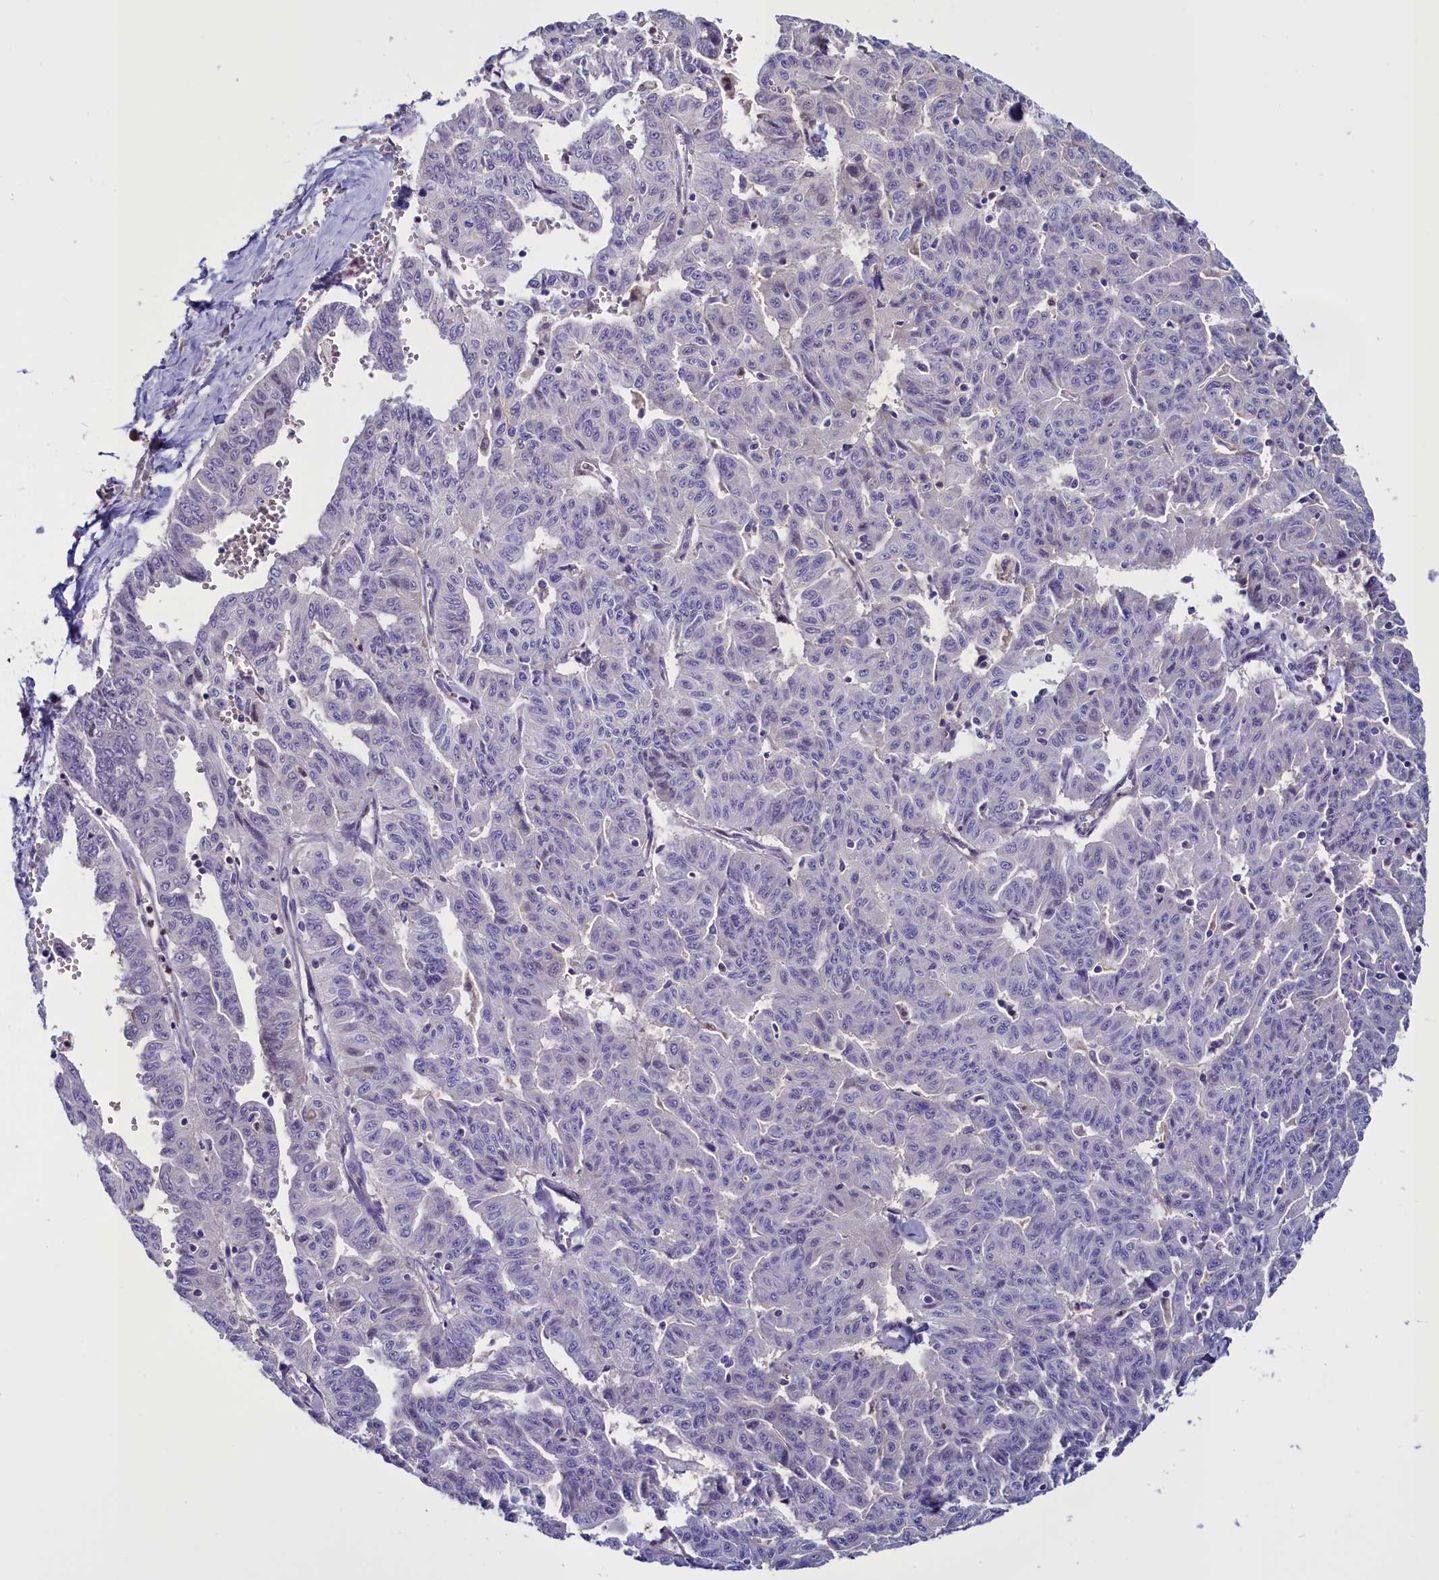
{"staining": {"intensity": "negative", "quantity": "none", "location": "none"}, "tissue": "liver cancer", "cell_type": "Tumor cells", "image_type": "cancer", "snomed": [{"axis": "morphology", "description": "Cholangiocarcinoma"}, {"axis": "topography", "description": "Liver"}], "caption": "Immunohistochemistry (IHC) micrograph of neoplastic tissue: human liver cholangiocarcinoma stained with DAB displays no significant protein staining in tumor cells.", "gene": "PDILT", "patient": {"sex": "female", "age": 77}}